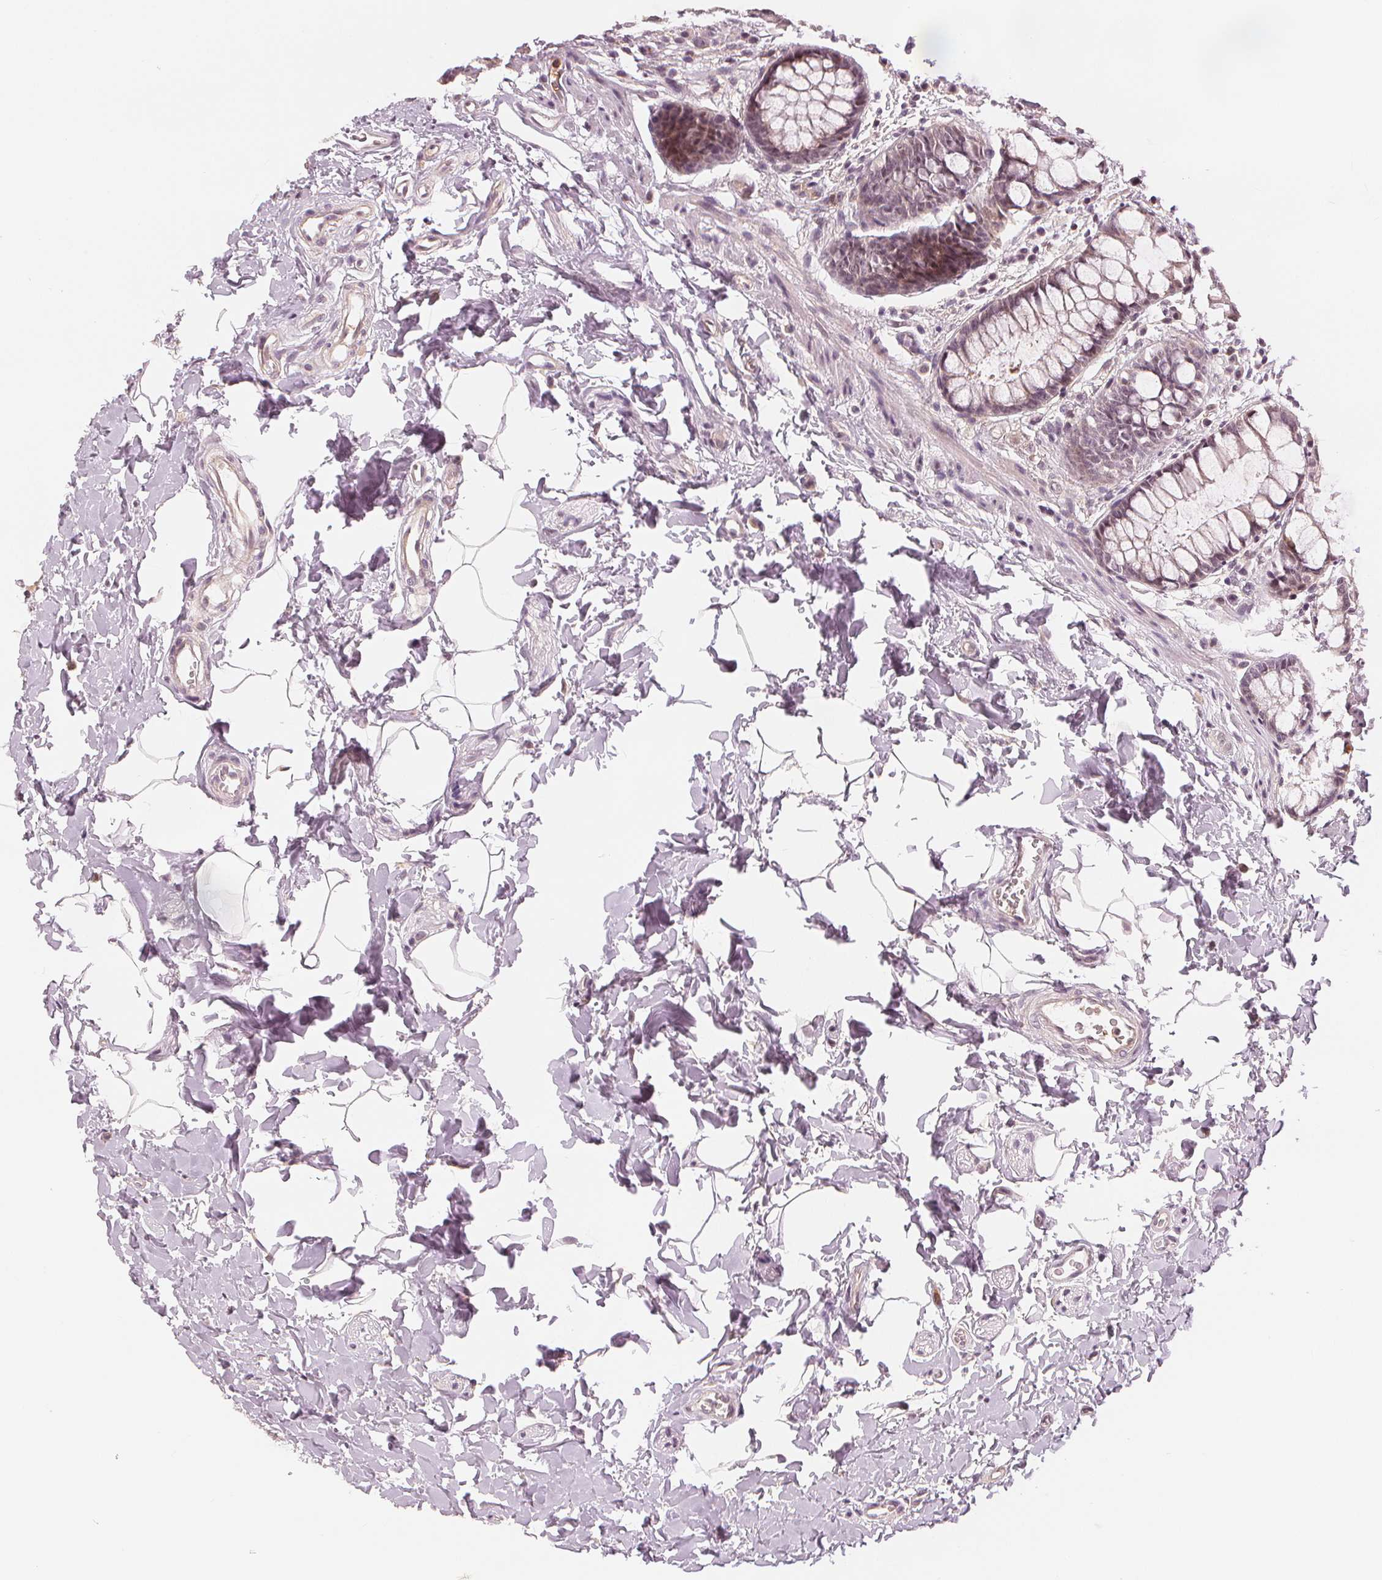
{"staining": {"intensity": "weak", "quantity": ">75%", "location": "nuclear"}, "tissue": "rectum", "cell_type": "Glandular cells", "image_type": "normal", "snomed": [{"axis": "morphology", "description": "Normal tissue, NOS"}, {"axis": "topography", "description": "Rectum"}], "caption": "The histopathology image demonstrates staining of unremarkable rectum, revealing weak nuclear protein staining (brown color) within glandular cells. (IHC, brightfield microscopy, high magnification).", "gene": "SLC34A1", "patient": {"sex": "female", "age": 62}}